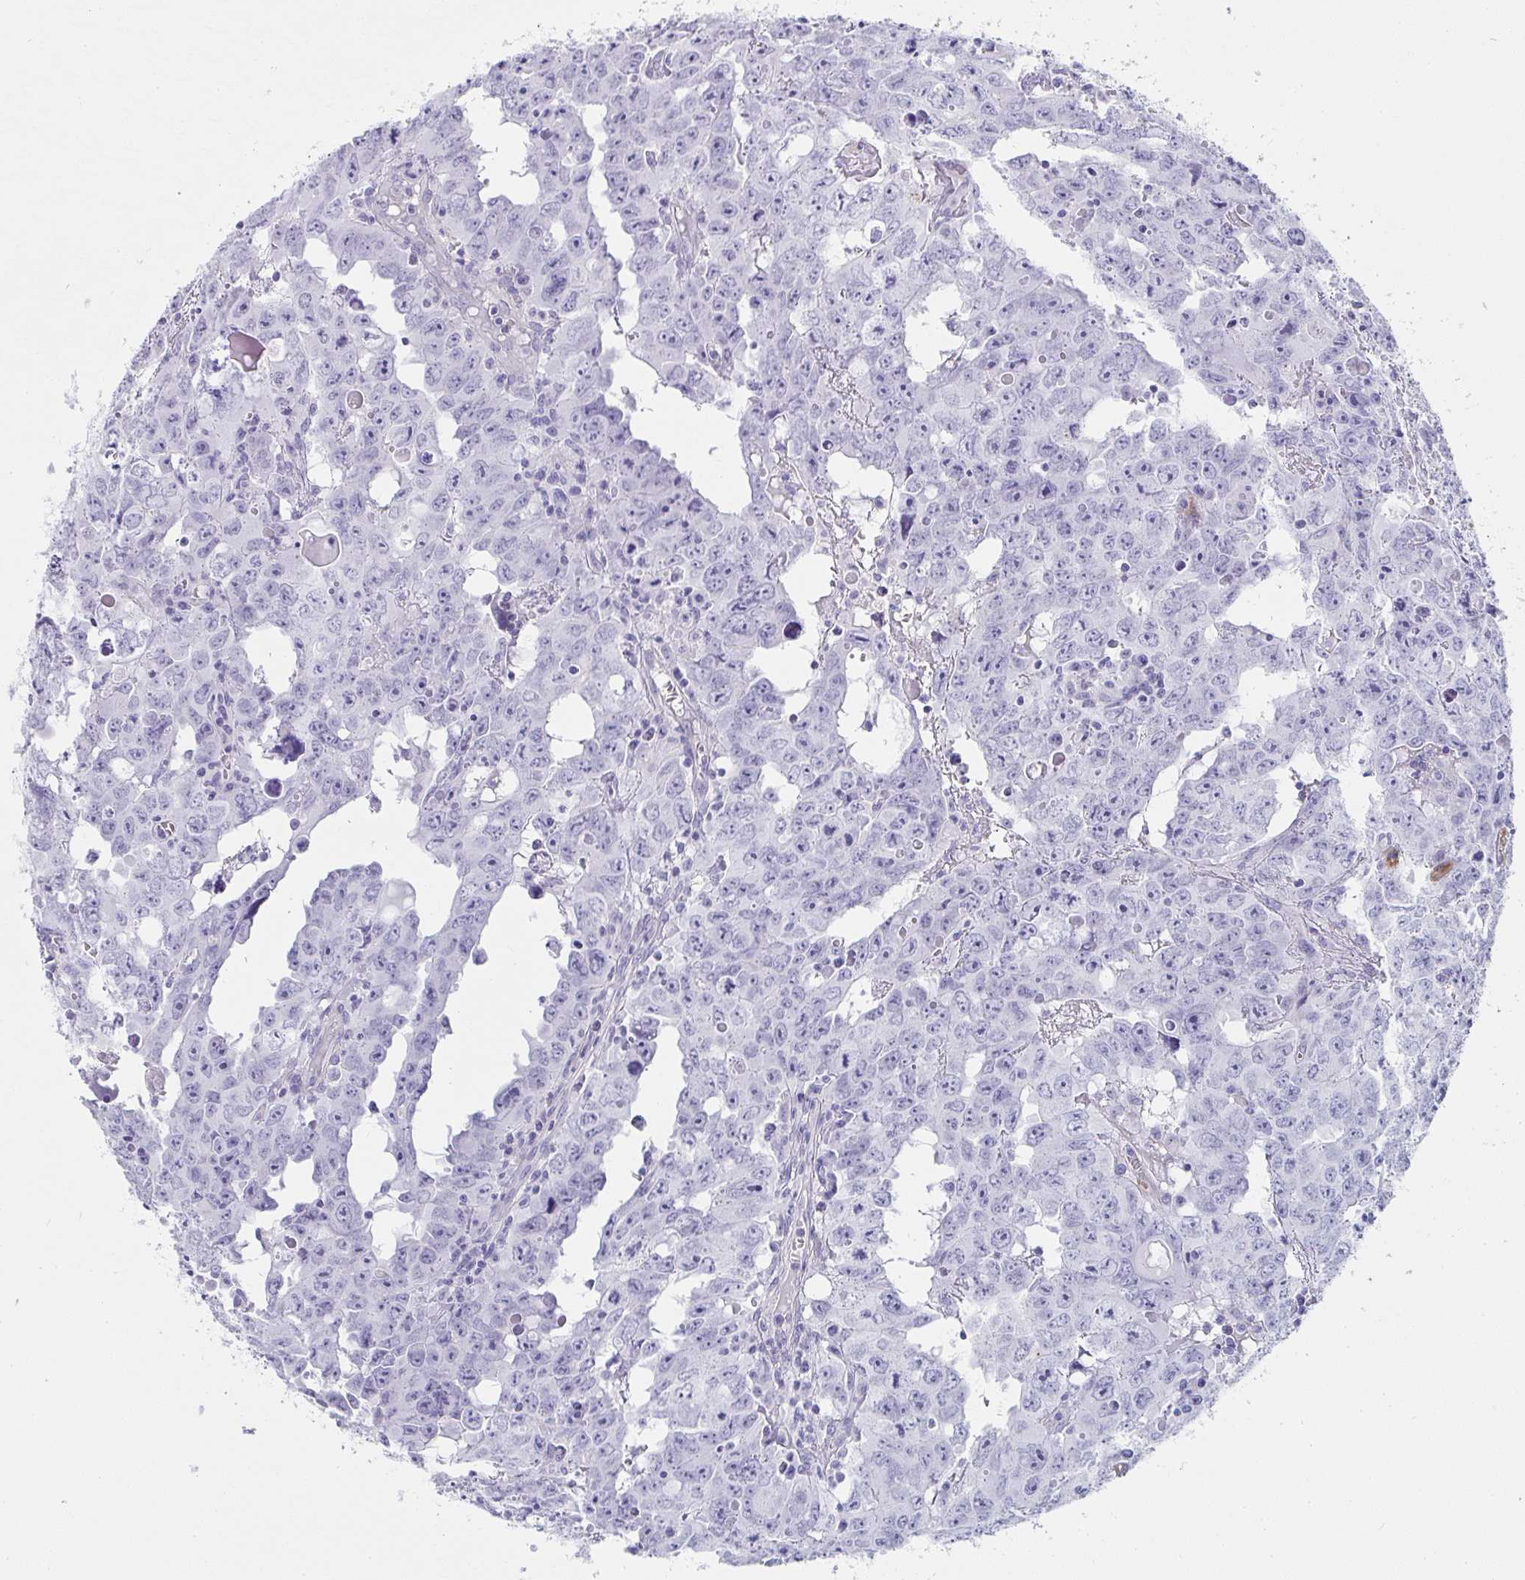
{"staining": {"intensity": "negative", "quantity": "none", "location": "none"}, "tissue": "testis cancer", "cell_type": "Tumor cells", "image_type": "cancer", "snomed": [{"axis": "morphology", "description": "Carcinoma, Embryonal, NOS"}, {"axis": "topography", "description": "Testis"}], "caption": "Testis cancer was stained to show a protein in brown. There is no significant expression in tumor cells.", "gene": "PRND", "patient": {"sex": "male", "age": 22}}